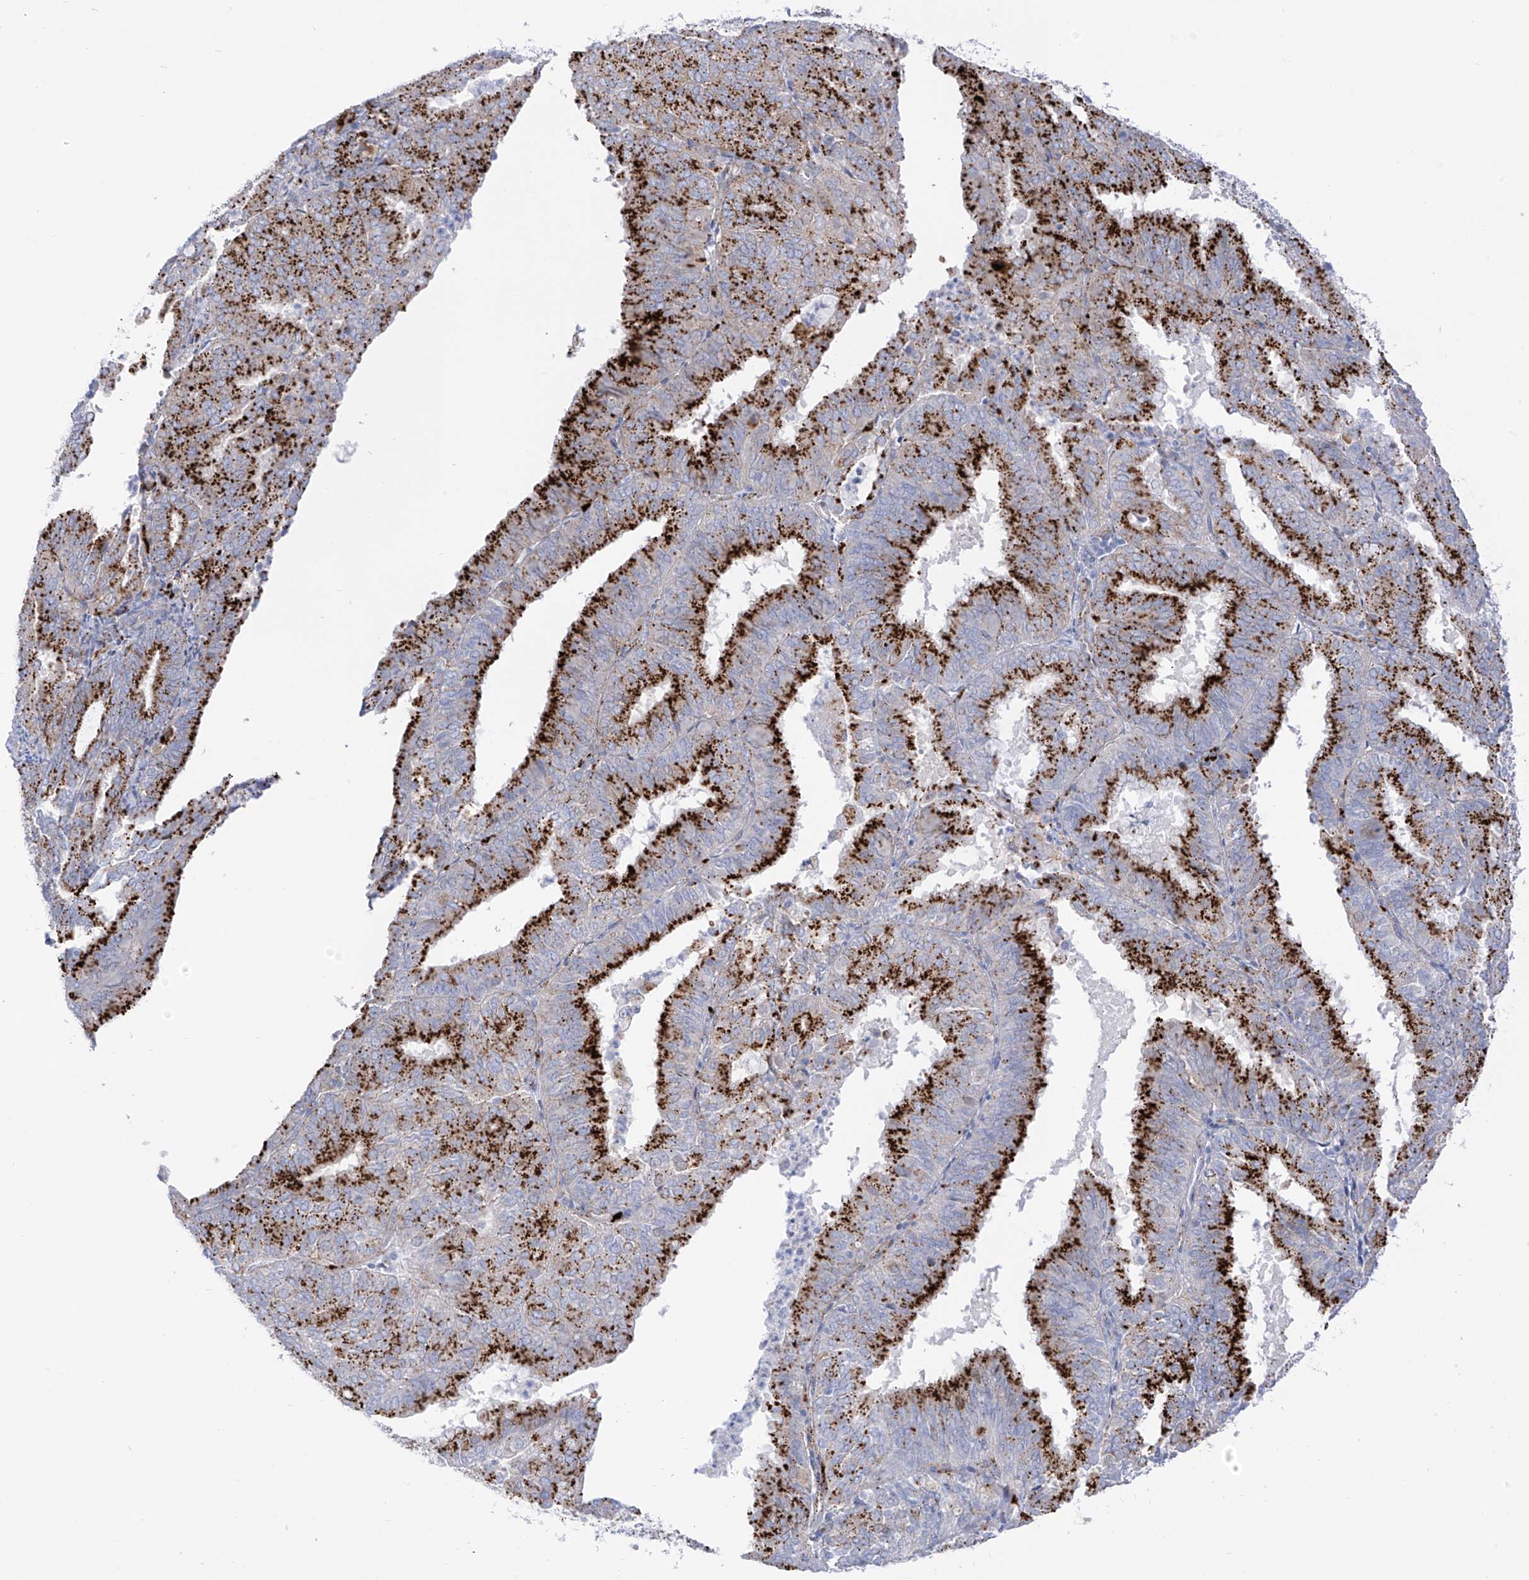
{"staining": {"intensity": "strong", "quantity": ">75%", "location": "cytoplasmic/membranous"}, "tissue": "endometrial cancer", "cell_type": "Tumor cells", "image_type": "cancer", "snomed": [{"axis": "morphology", "description": "Adenocarcinoma, NOS"}, {"axis": "topography", "description": "Uterus"}], "caption": "The image demonstrates a brown stain indicating the presence of a protein in the cytoplasmic/membranous of tumor cells in endometrial cancer (adenocarcinoma).", "gene": "PSPH", "patient": {"sex": "female", "age": 60}}